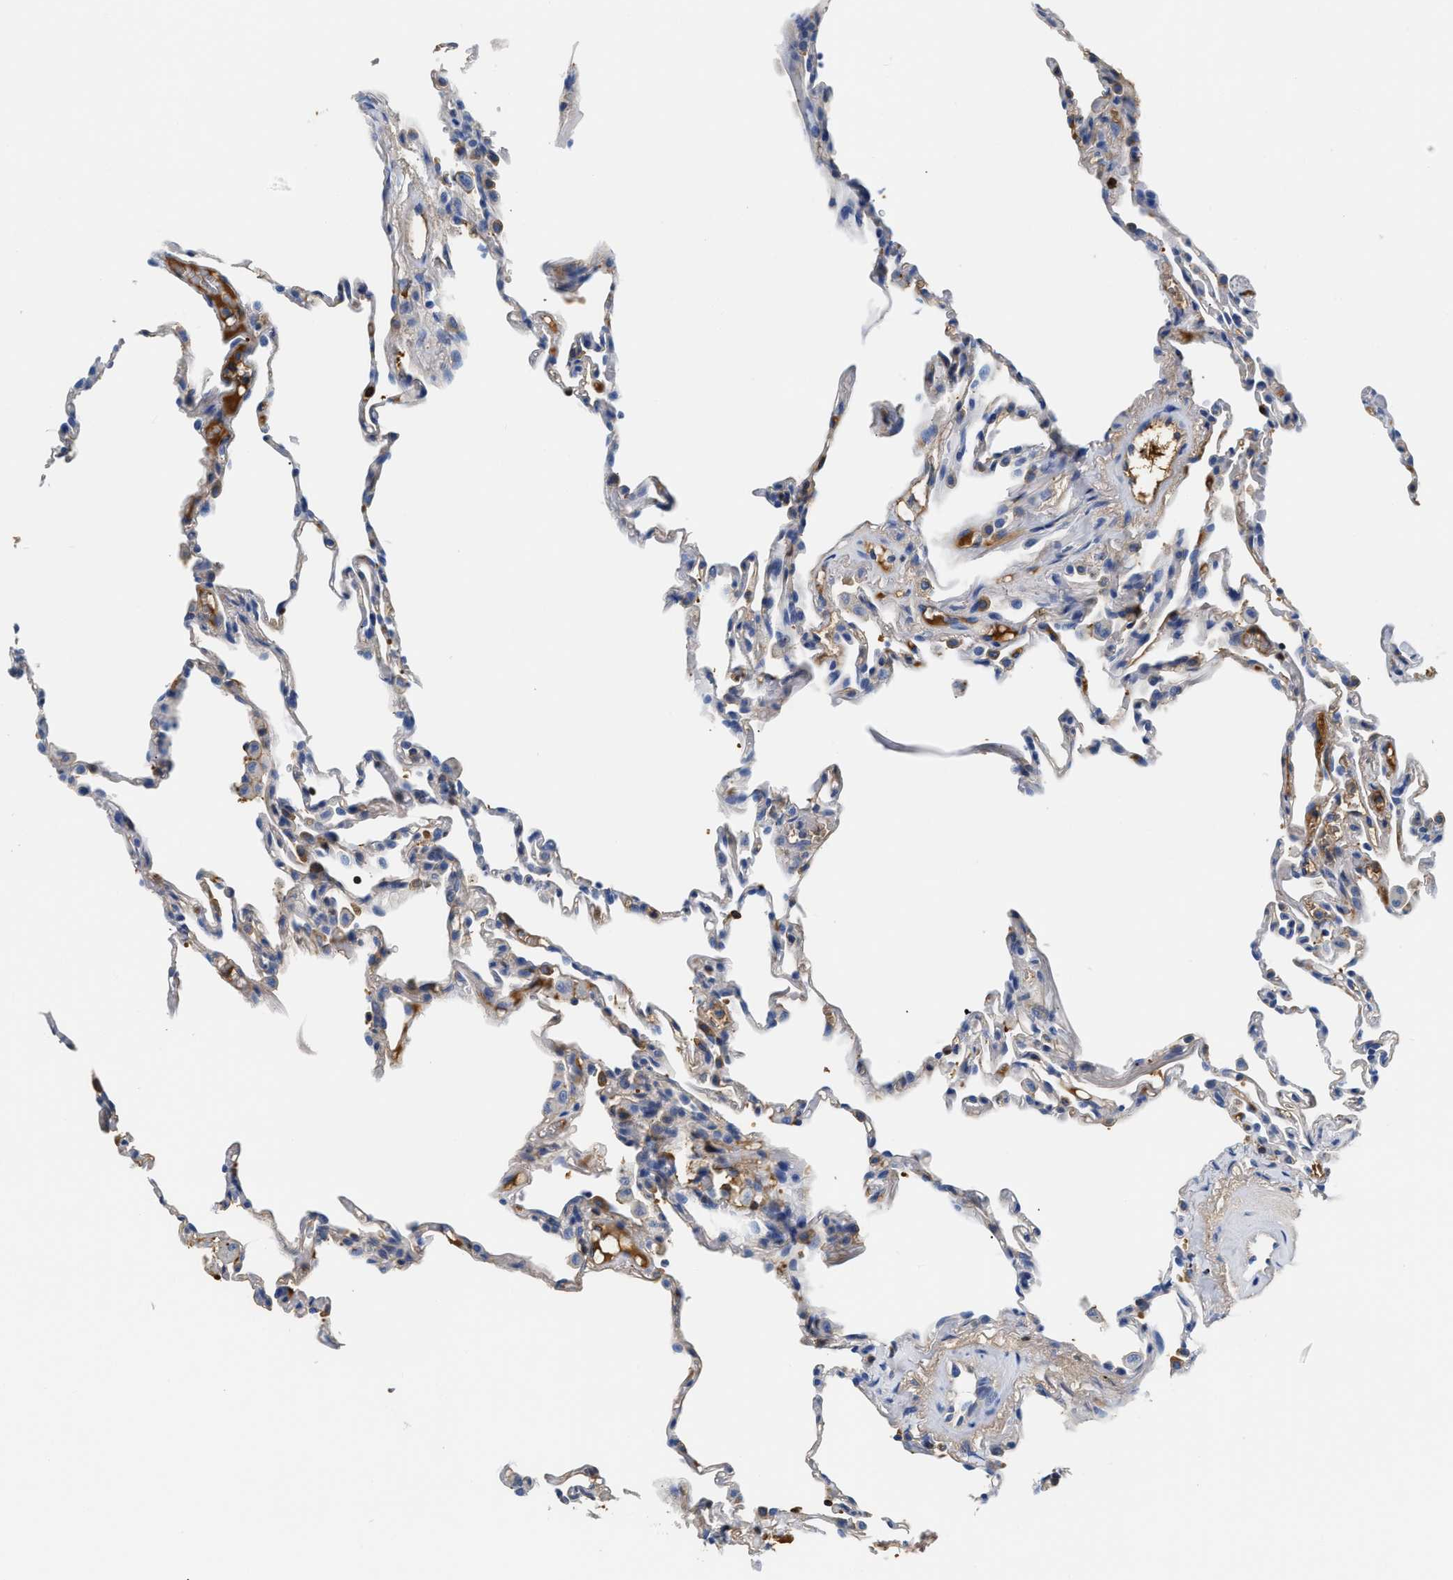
{"staining": {"intensity": "moderate", "quantity": "<25%", "location": "cytoplasmic/membranous"}, "tissue": "lung", "cell_type": "Alveolar cells", "image_type": "normal", "snomed": [{"axis": "morphology", "description": "Normal tissue, NOS"}, {"axis": "topography", "description": "Lung"}], "caption": "About <25% of alveolar cells in unremarkable human lung show moderate cytoplasmic/membranous protein positivity as visualized by brown immunohistochemical staining.", "gene": "GC", "patient": {"sex": "male", "age": 59}}